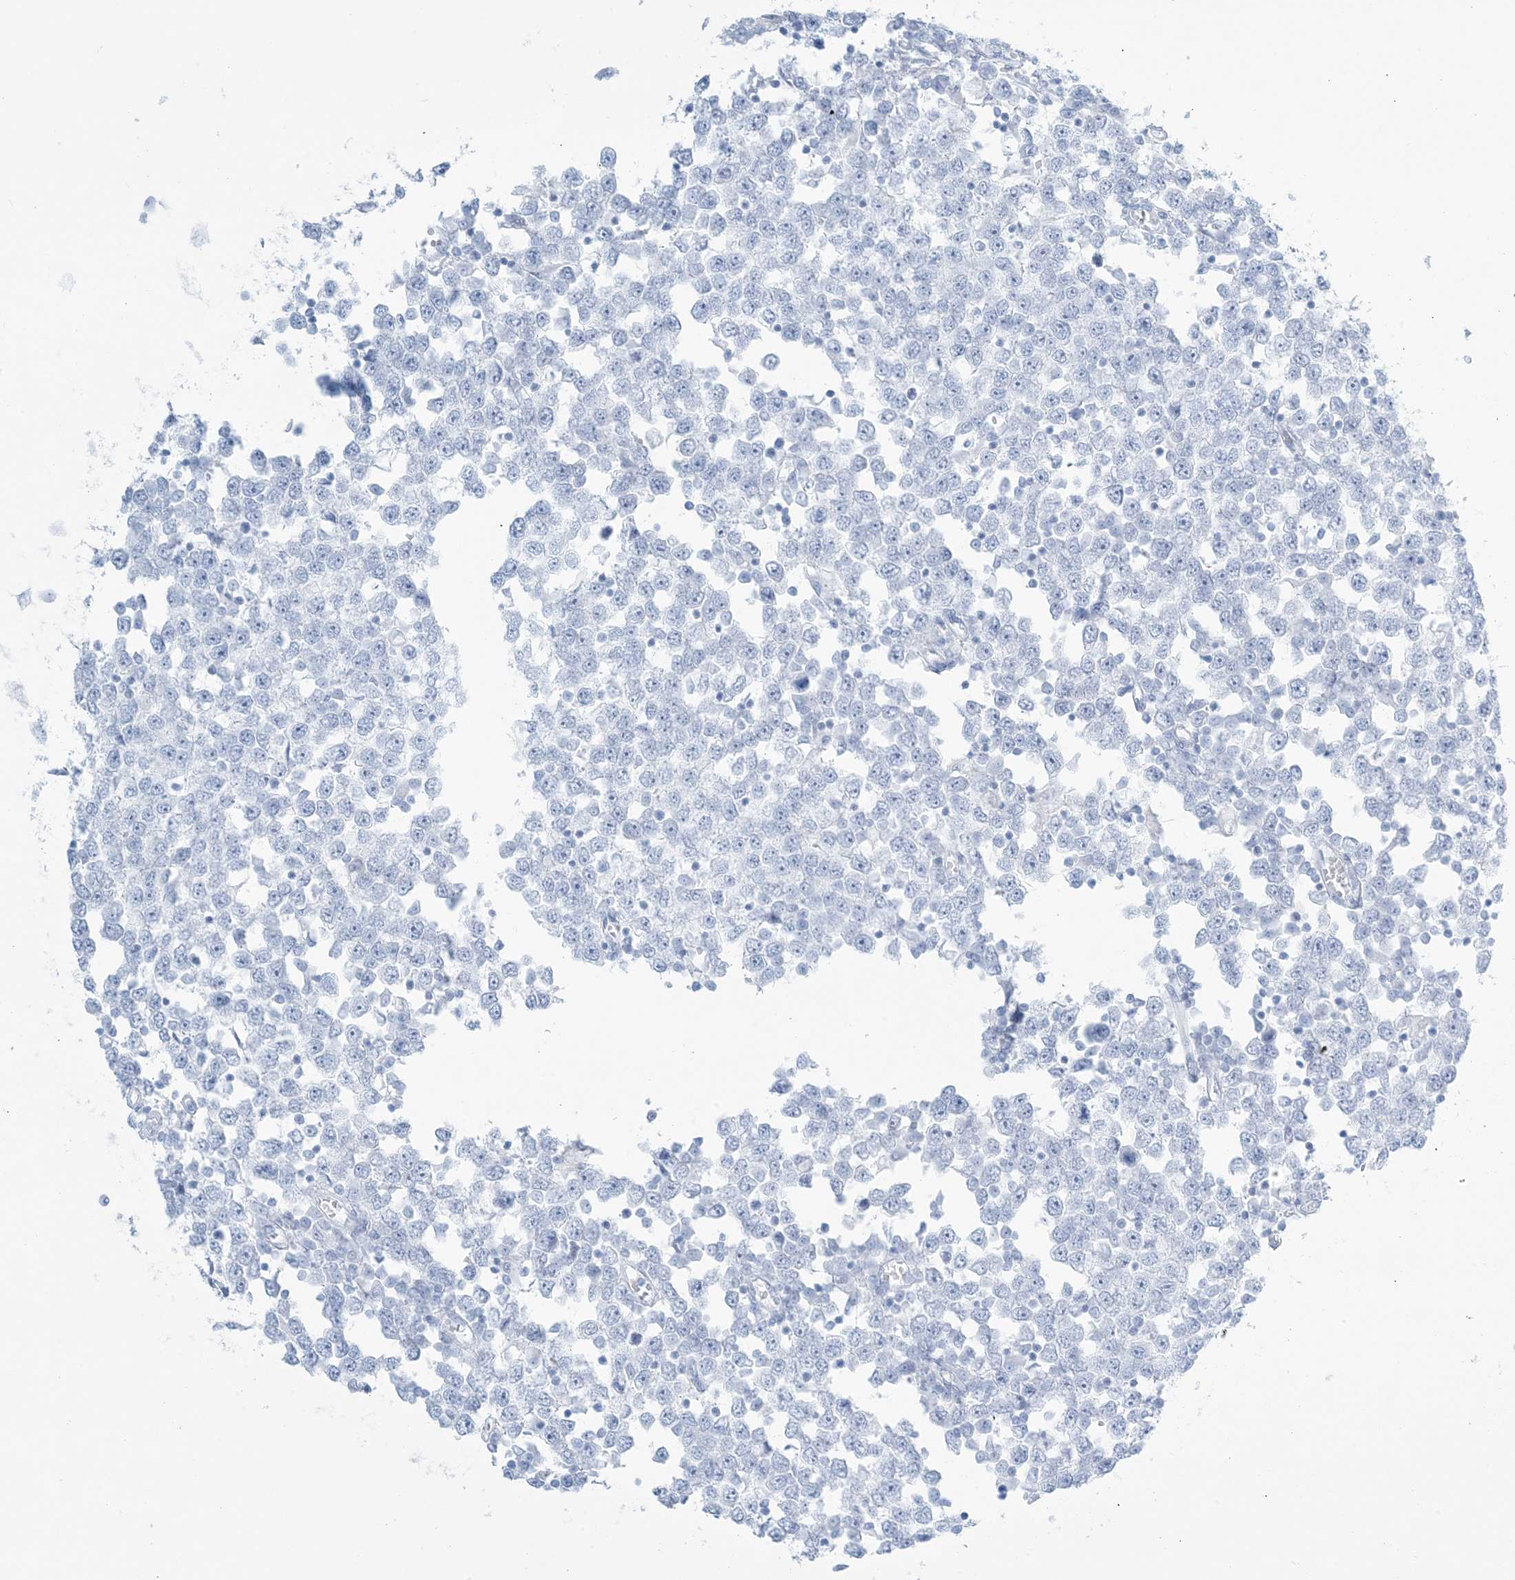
{"staining": {"intensity": "negative", "quantity": "none", "location": "none"}, "tissue": "testis cancer", "cell_type": "Tumor cells", "image_type": "cancer", "snomed": [{"axis": "morphology", "description": "Seminoma, NOS"}, {"axis": "topography", "description": "Testis"}], "caption": "This is an immunohistochemistry histopathology image of human testis cancer (seminoma). There is no staining in tumor cells.", "gene": "AGXT", "patient": {"sex": "male", "age": 65}}